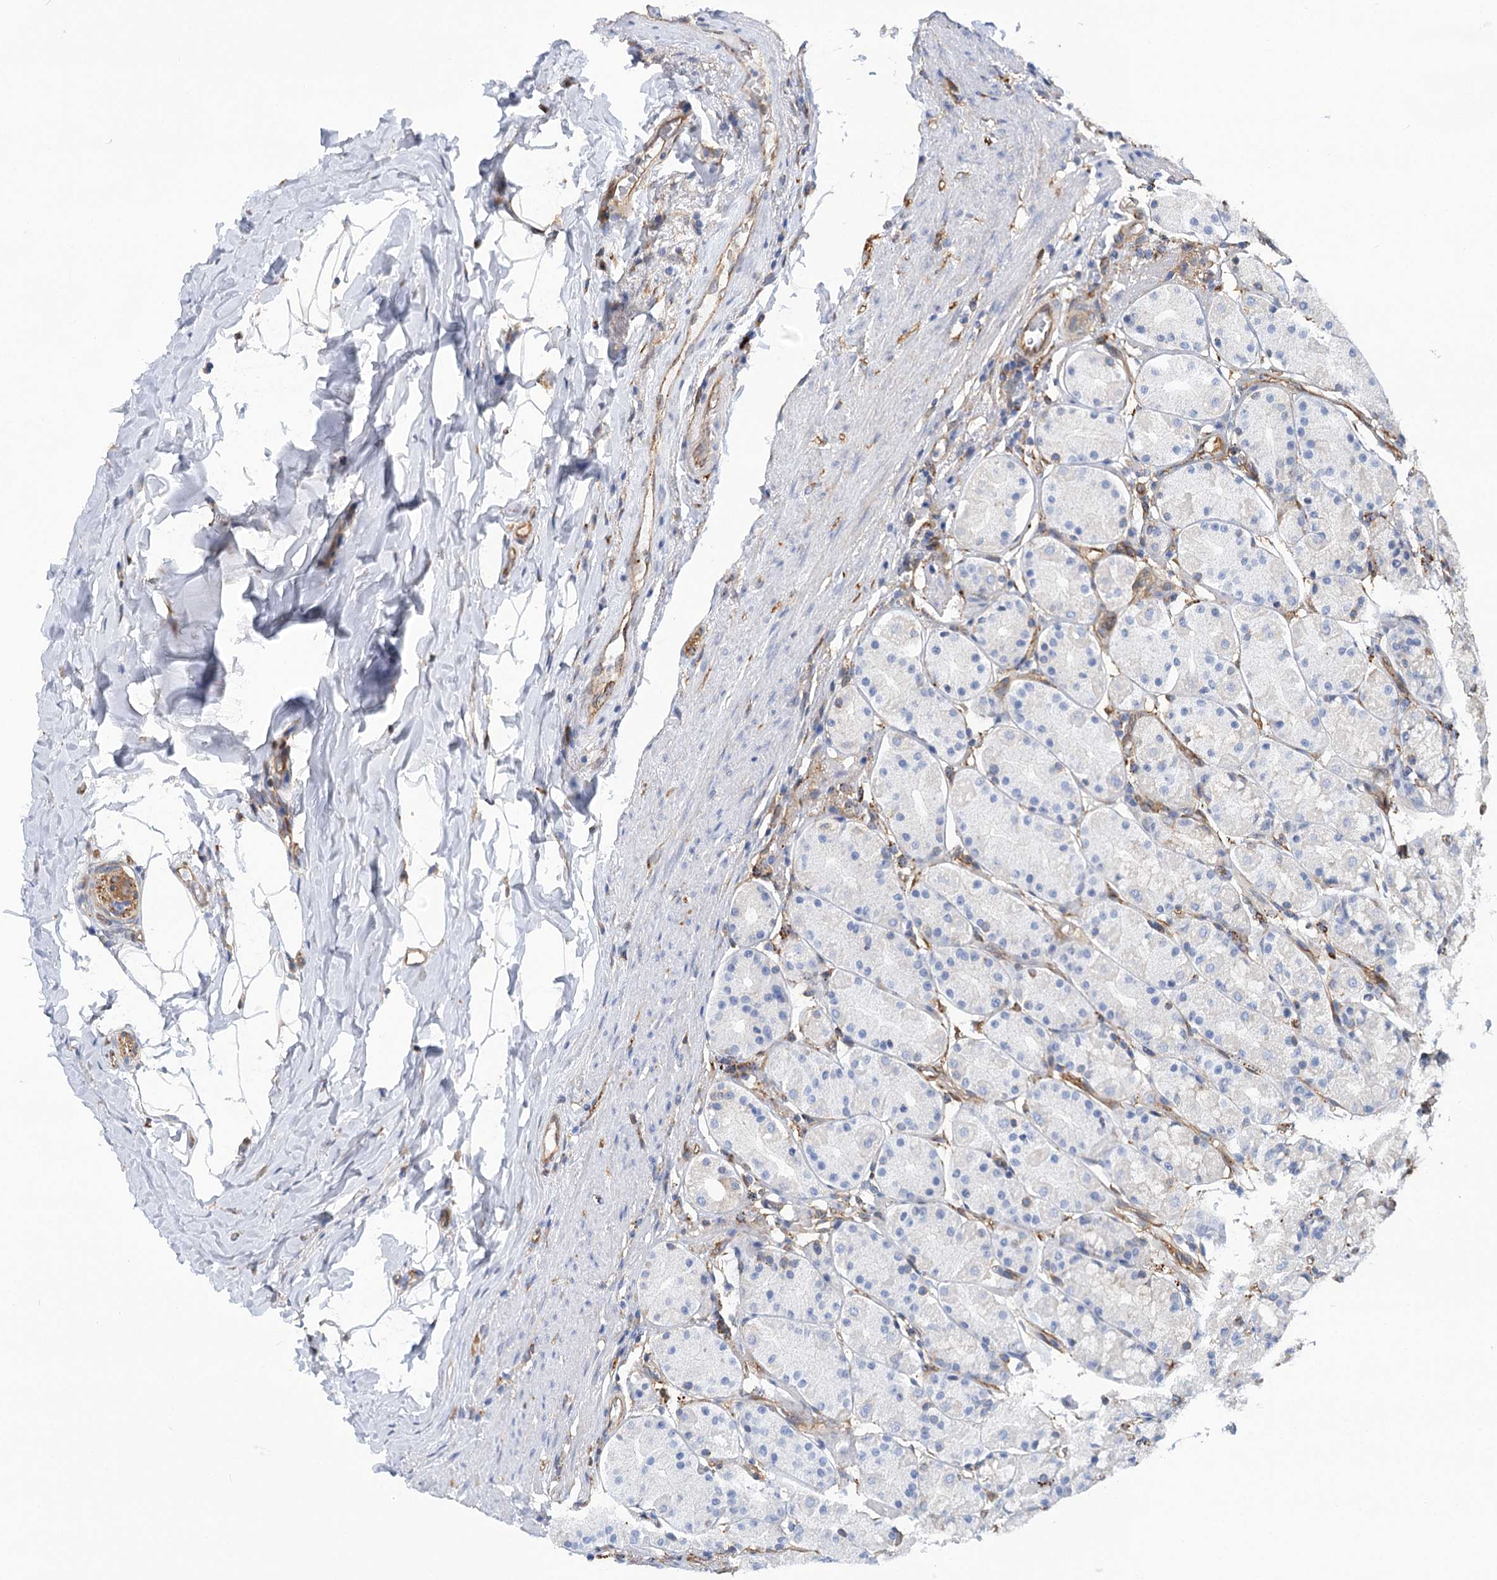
{"staining": {"intensity": "moderate", "quantity": "<25%", "location": "cytoplasmic/membranous"}, "tissue": "stomach", "cell_type": "Glandular cells", "image_type": "normal", "snomed": [{"axis": "morphology", "description": "Normal tissue, NOS"}, {"axis": "topography", "description": "Stomach, upper"}], "caption": "This histopathology image demonstrates benign stomach stained with IHC to label a protein in brown. The cytoplasmic/membranous of glandular cells show moderate positivity for the protein. Nuclei are counter-stained blue.", "gene": "GUSB", "patient": {"sex": "male", "age": 68}}